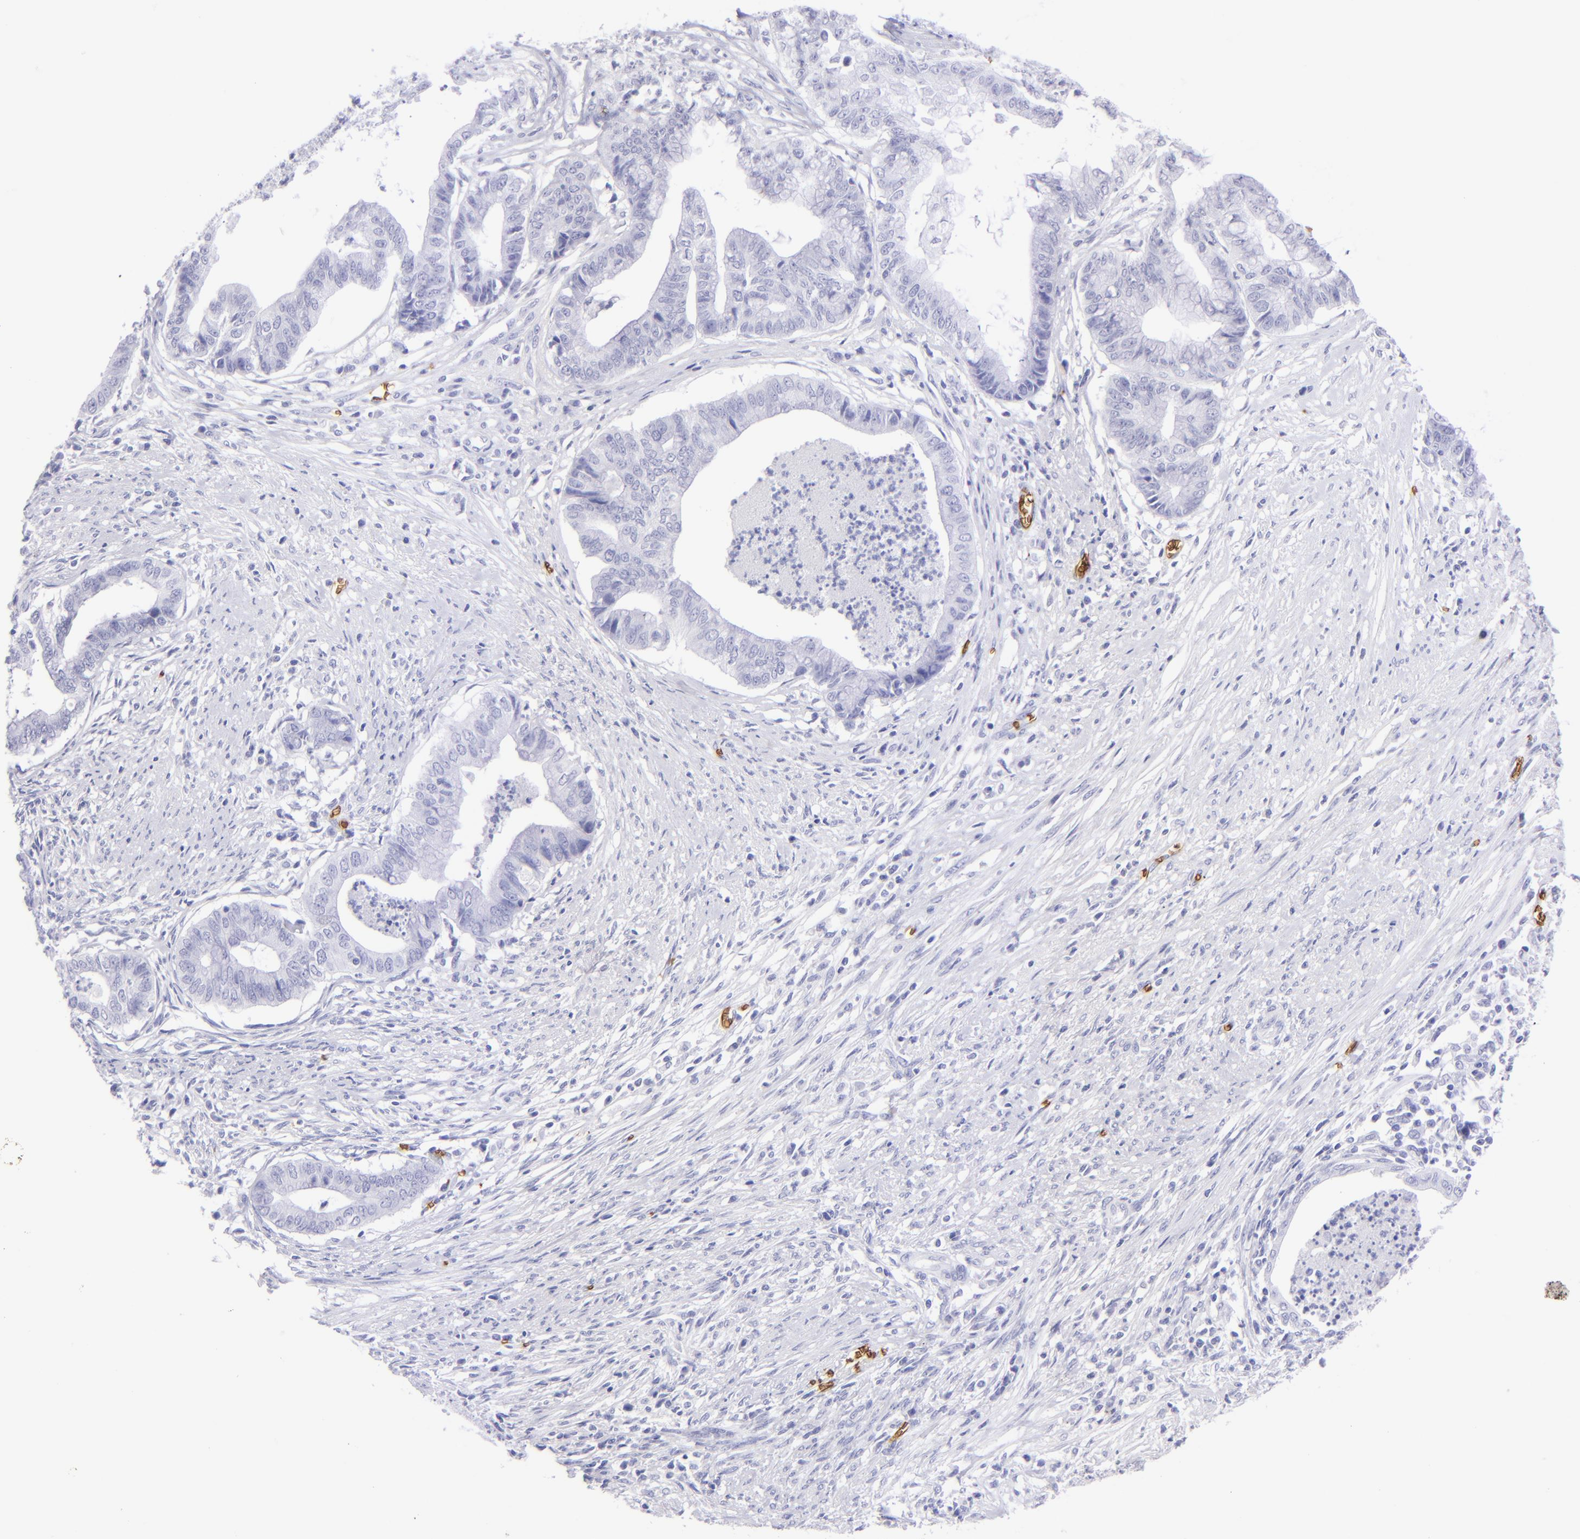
{"staining": {"intensity": "negative", "quantity": "none", "location": "none"}, "tissue": "endometrial cancer", "cell_type": "Tumor cells", "image_type": "cancer", "snomed": [{"axis": "morphology", "description": "Necrosis, NOS"}, {"axis": "morphology", "description": "Adenocarcinoma, NOS"}, {"axis": "topography", "description": "Endometrium"}], "caption": "Endometrial cancer (adenocarcinoma) stained for a protein using IHC displays no positivity tumor cells.", "gene": "GYPA", "patient": {"sex": "female", "age": 79}}